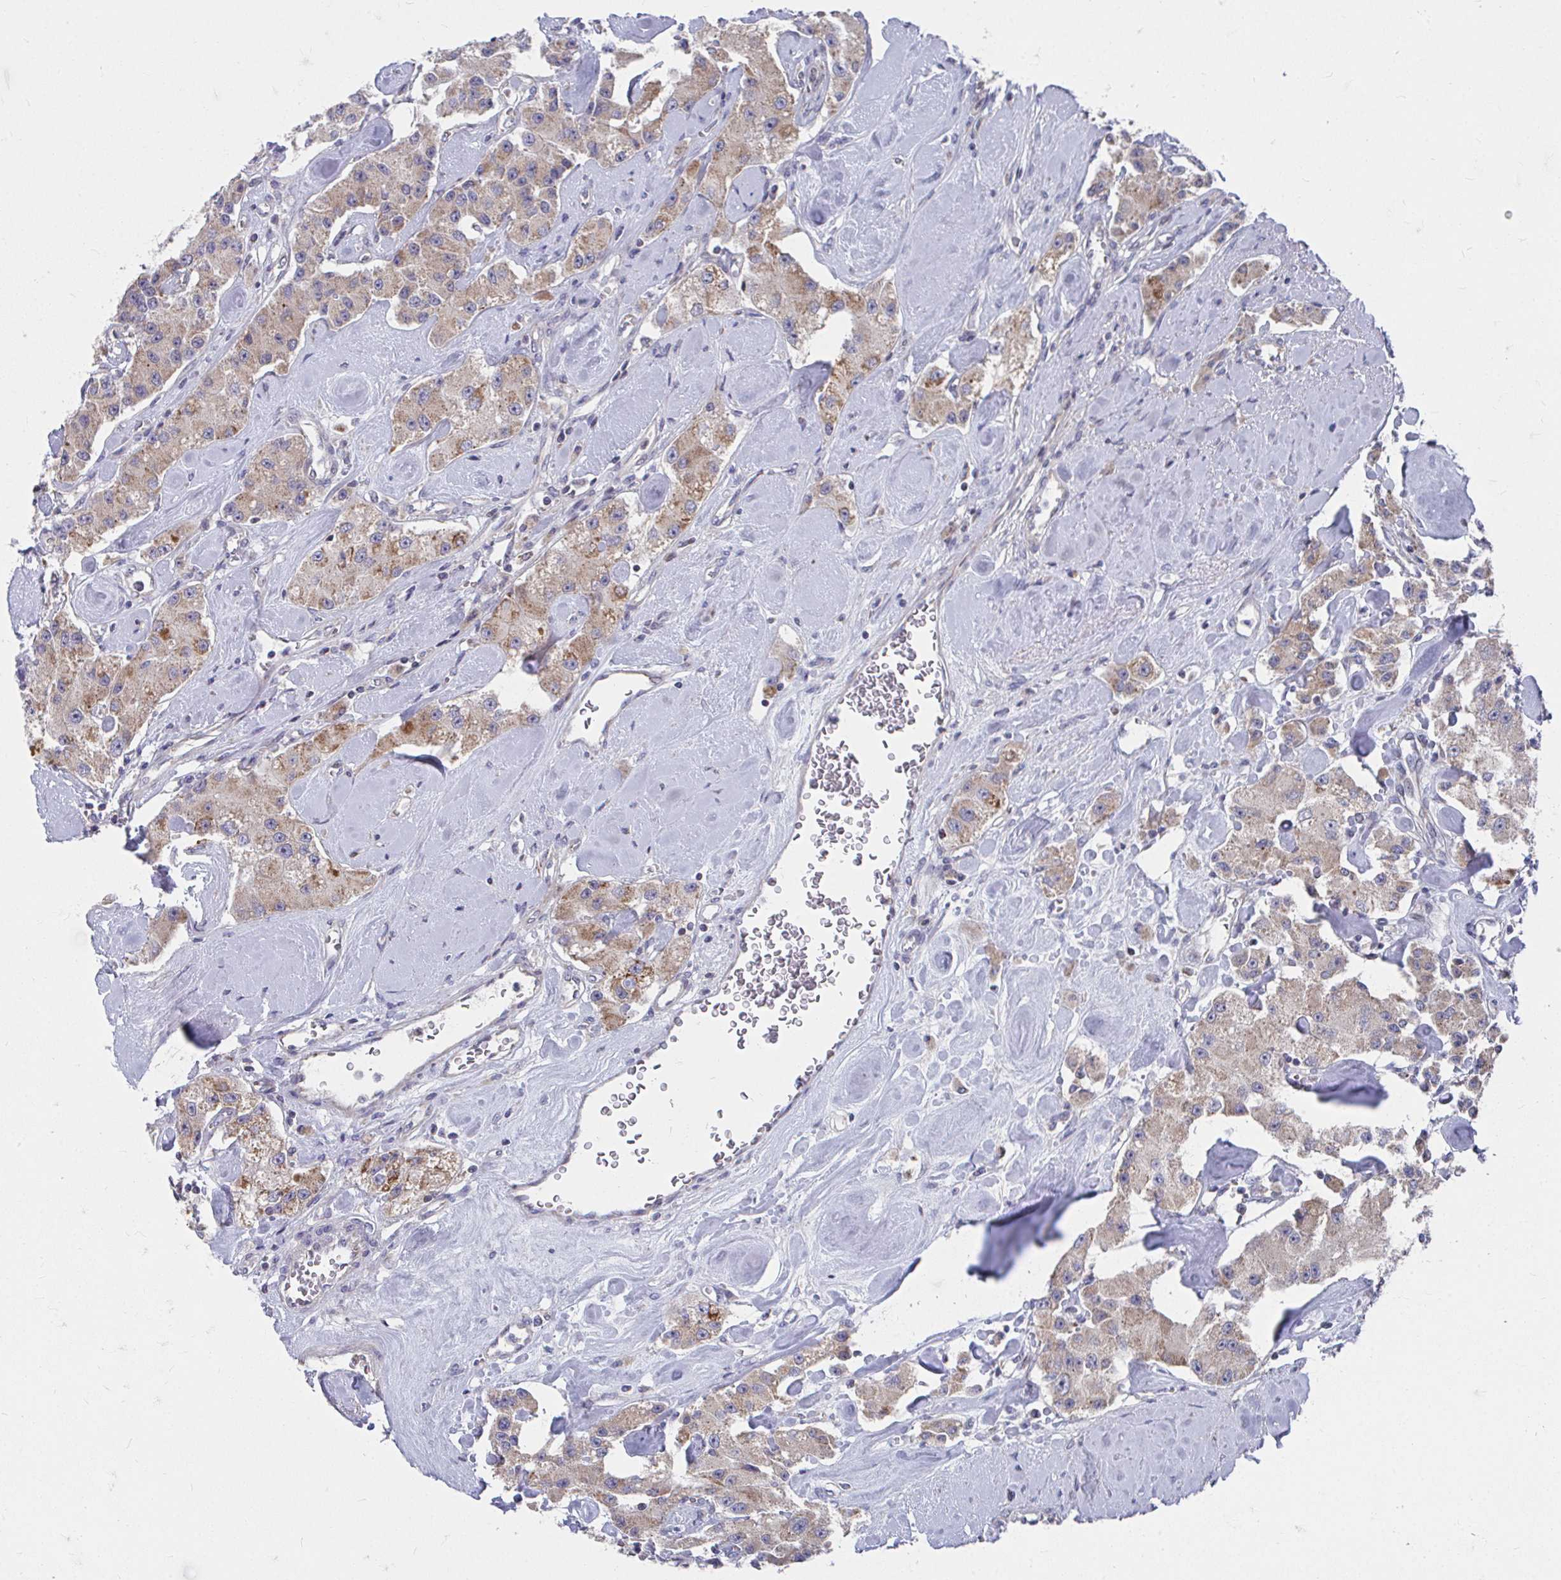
{"staining": {"intensity": "moderate", "quantity": ">75%", "location": "cytoplasmic/membranous"}, "tissue": "carcinoid", "cell_type": "Tumor cells", "image_type": "cancer", "snomed": [{"axis": "morphology", "description": "Carcinoid, malignant, NOS"}, {"axis": "topography", "description": "Pancreas"}], "caption": "The micrograph reveals immunohistochemical staining of malignant carcinoid. There is moderate cytoplasmic/membranous staining is appreciated in about >75% of tumor cells. (Stains: DAB (3,3'-diaminobenzidine) in brown, nuclei in blue, Microscopy: brightfield microscopy at high magnification).", "gene": "PEX3", "patient": {"sex": "male", "age": 41}}